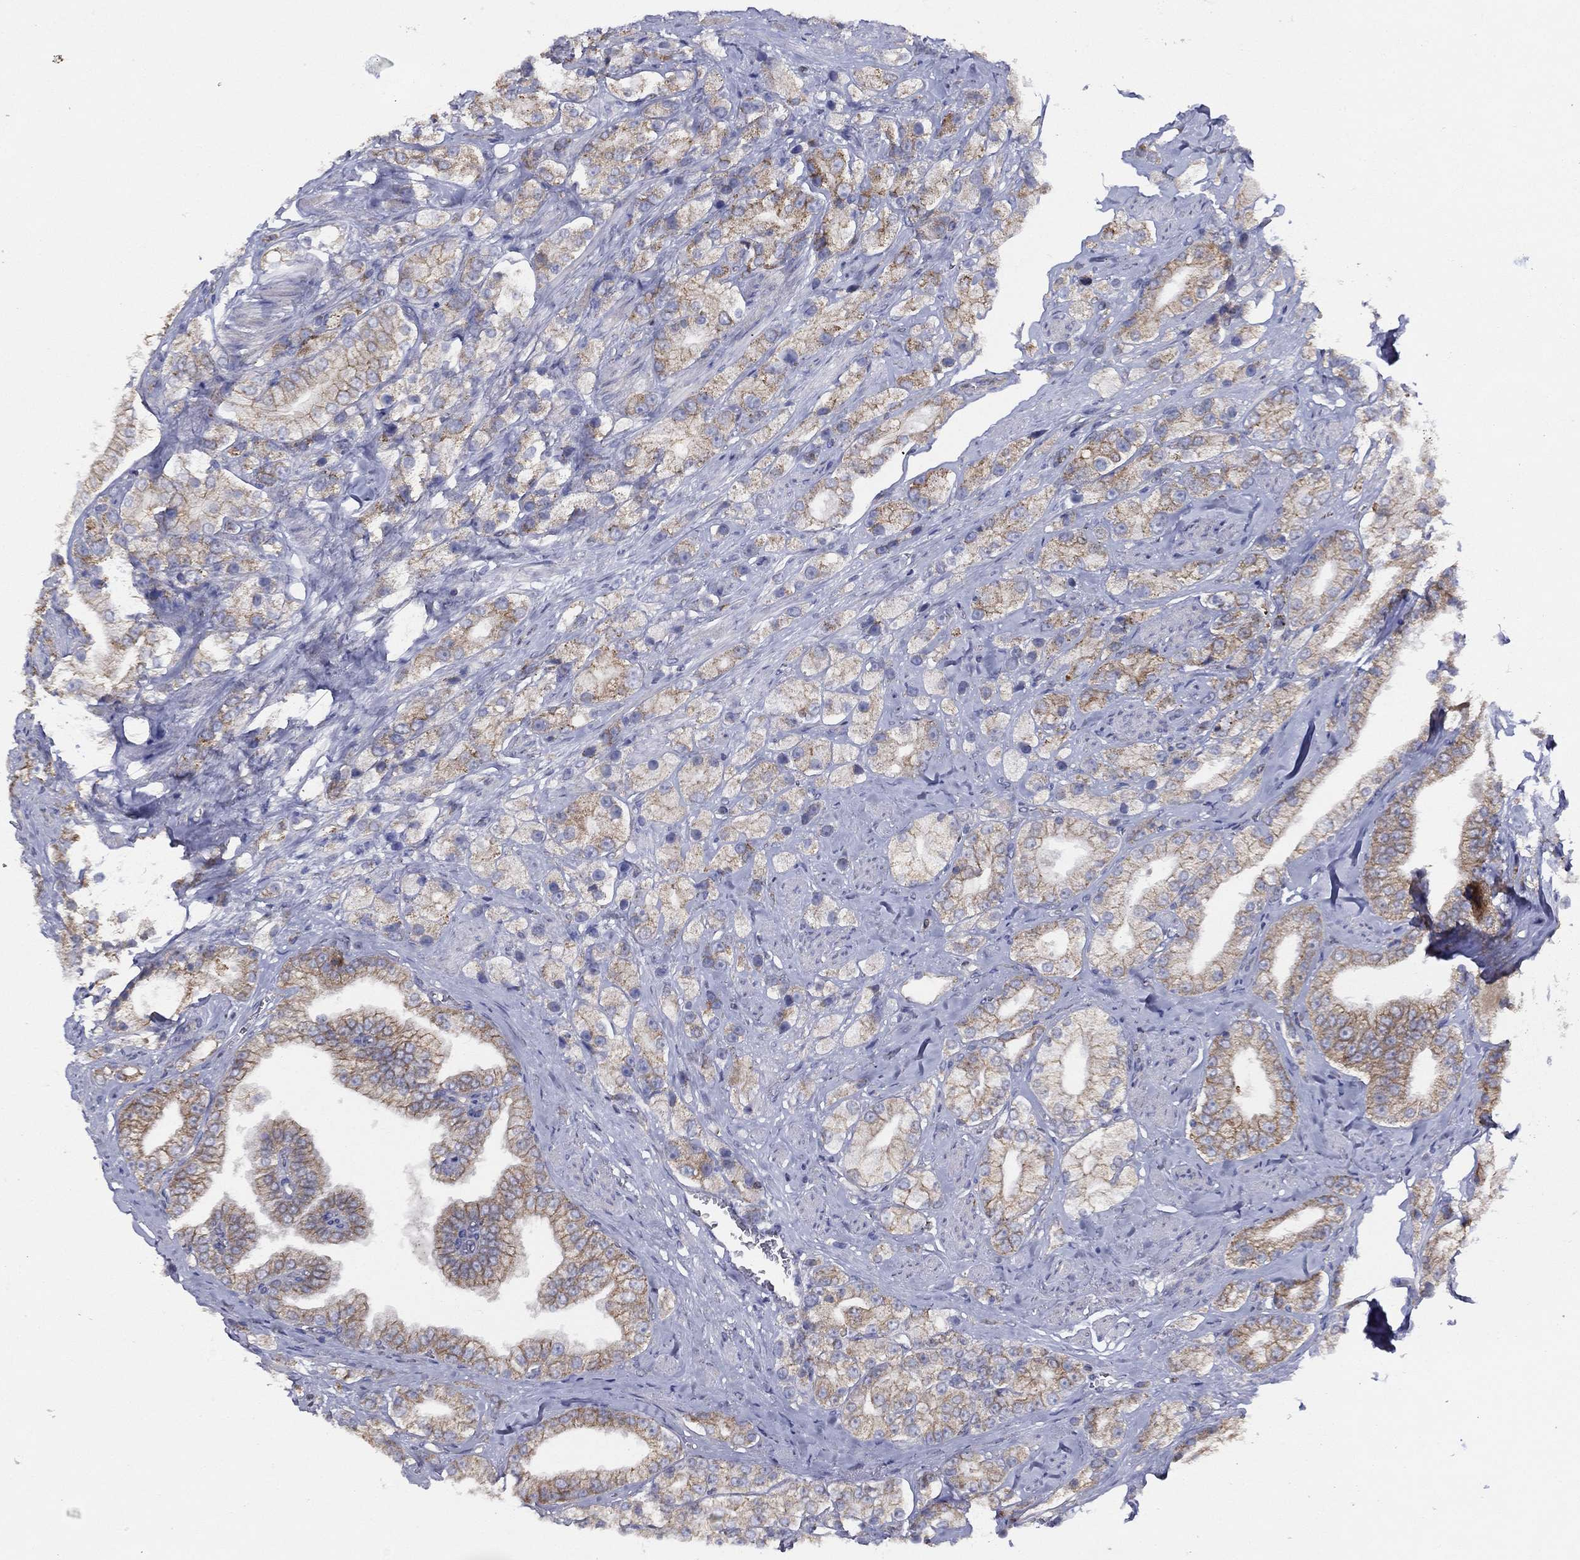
{"staining": {"intensity": "weak", "quantity": ">75%", "location": "cytoplasmic/membranous"}, "tissue": "prostate cancer", "cell_type": "Tumor cells", "image_type": "cancer", "snomed": [{"axis": "morphology", "description": "Adenocarcinoma, NOS"}, {"axis": "topography", "description": "Prostate and seminal vesicle, NOS"}, {"axis": "topography", "description": "Prostate"}], "caption": "Prostate adenocarcinoma stained with DAB IHC reveals low levels of weak cytoplasmic/membranous positivity in approximately >75% of tumor cells.", "gene": "ZNF223", "patient": {"sex": "male", "age": 67}}